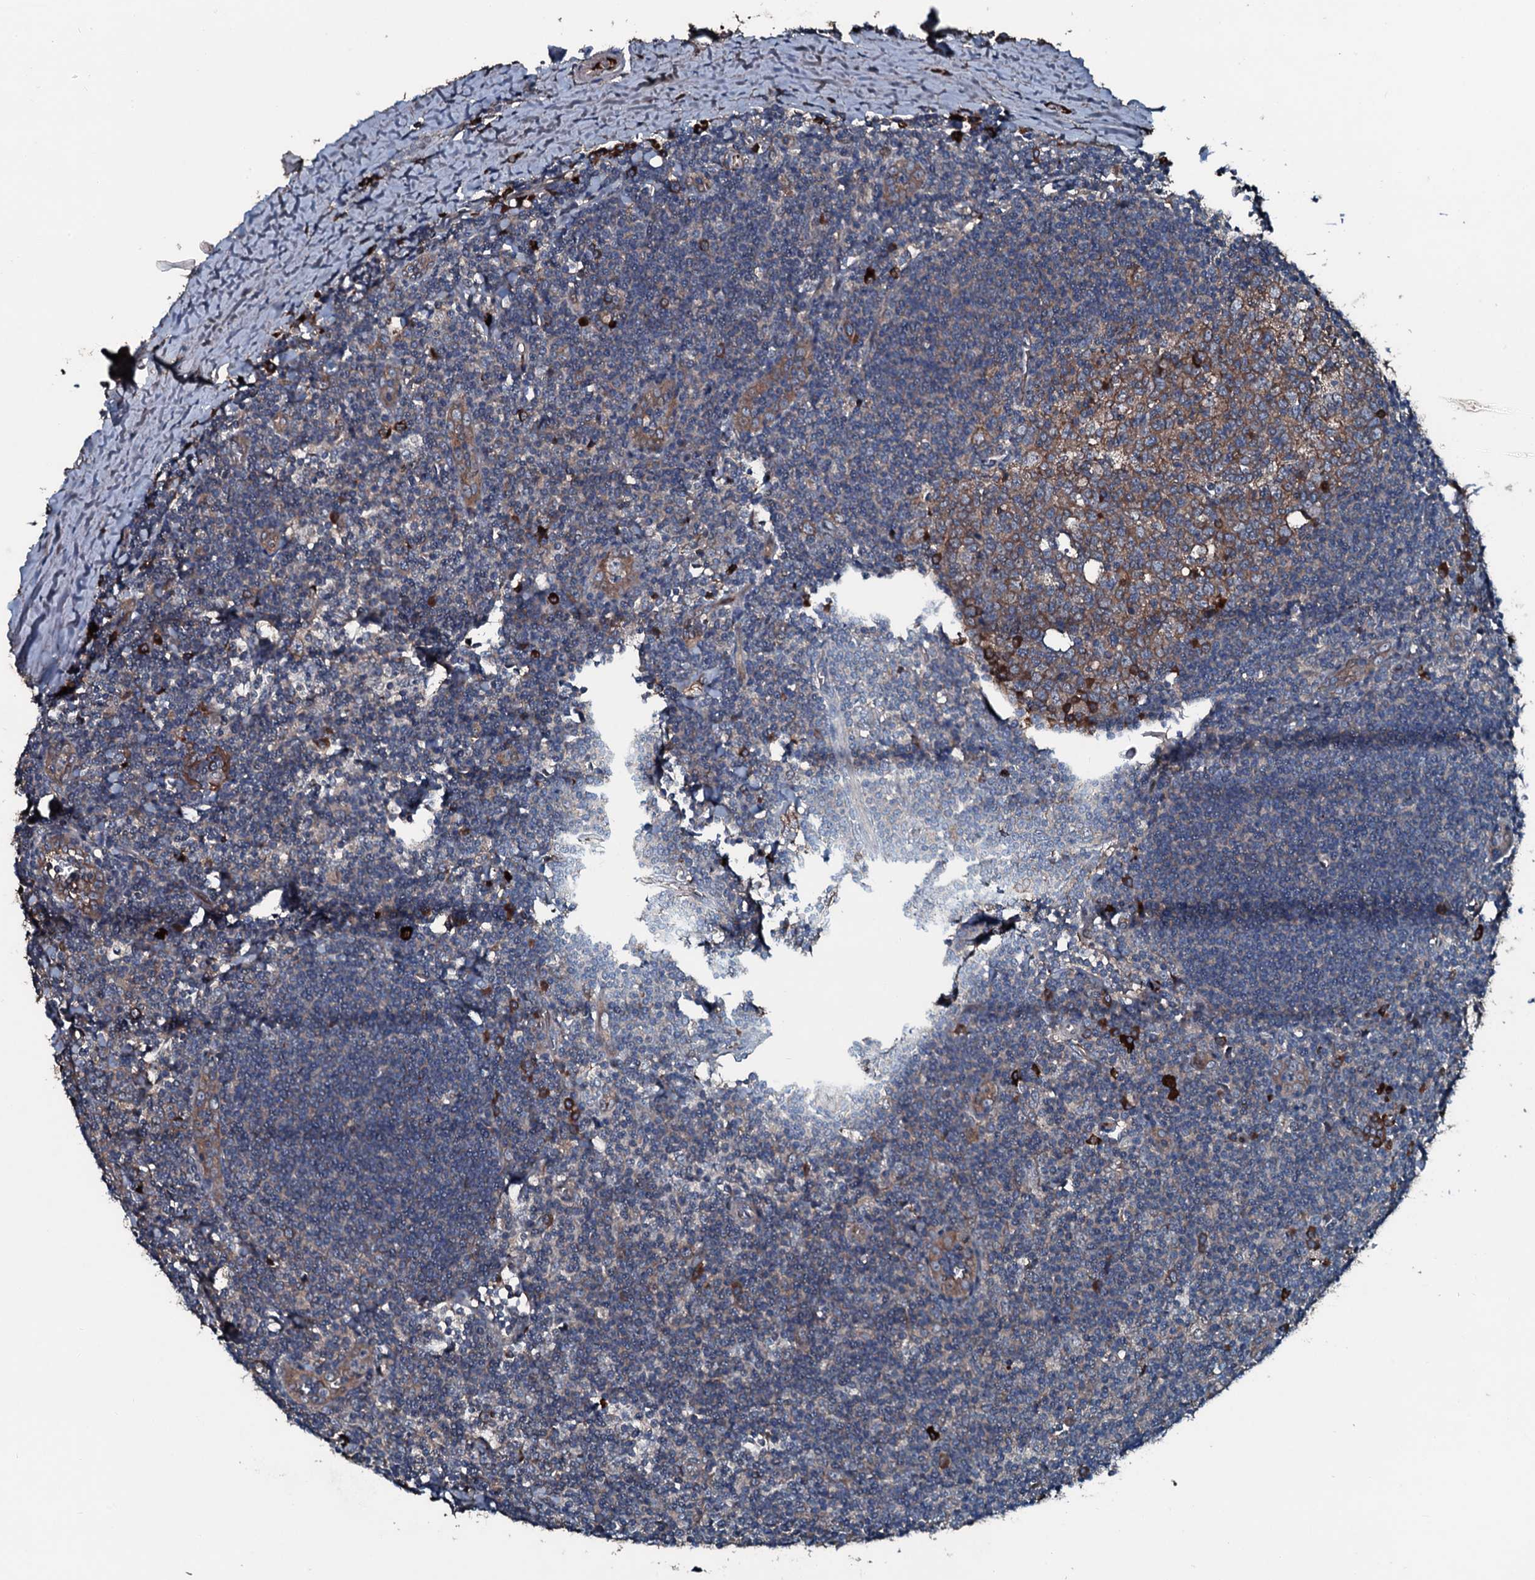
{"staining": {"intensity": "moderate", "quantity": ">75%", "location": "cytoplasmic/membranous"}, "tissue": "tonsil", "cell_type": "Germinal center cells", "image_type": "normal", "snomed": [{"axis": "morphology", "description": "Normal tissue, NOS"}, {"axis": "topography", "description": "Tonsil"}], "caption": "A histopathology image of human tonsil stained for a protein exhibits moderate cytoplasmic/membranous brown staining in germinal center cells. The protein is shown in brown color, while the nuclei are stained blue.", "gene": "AARS1", "patient": {"sex": "male", "age": 27}}